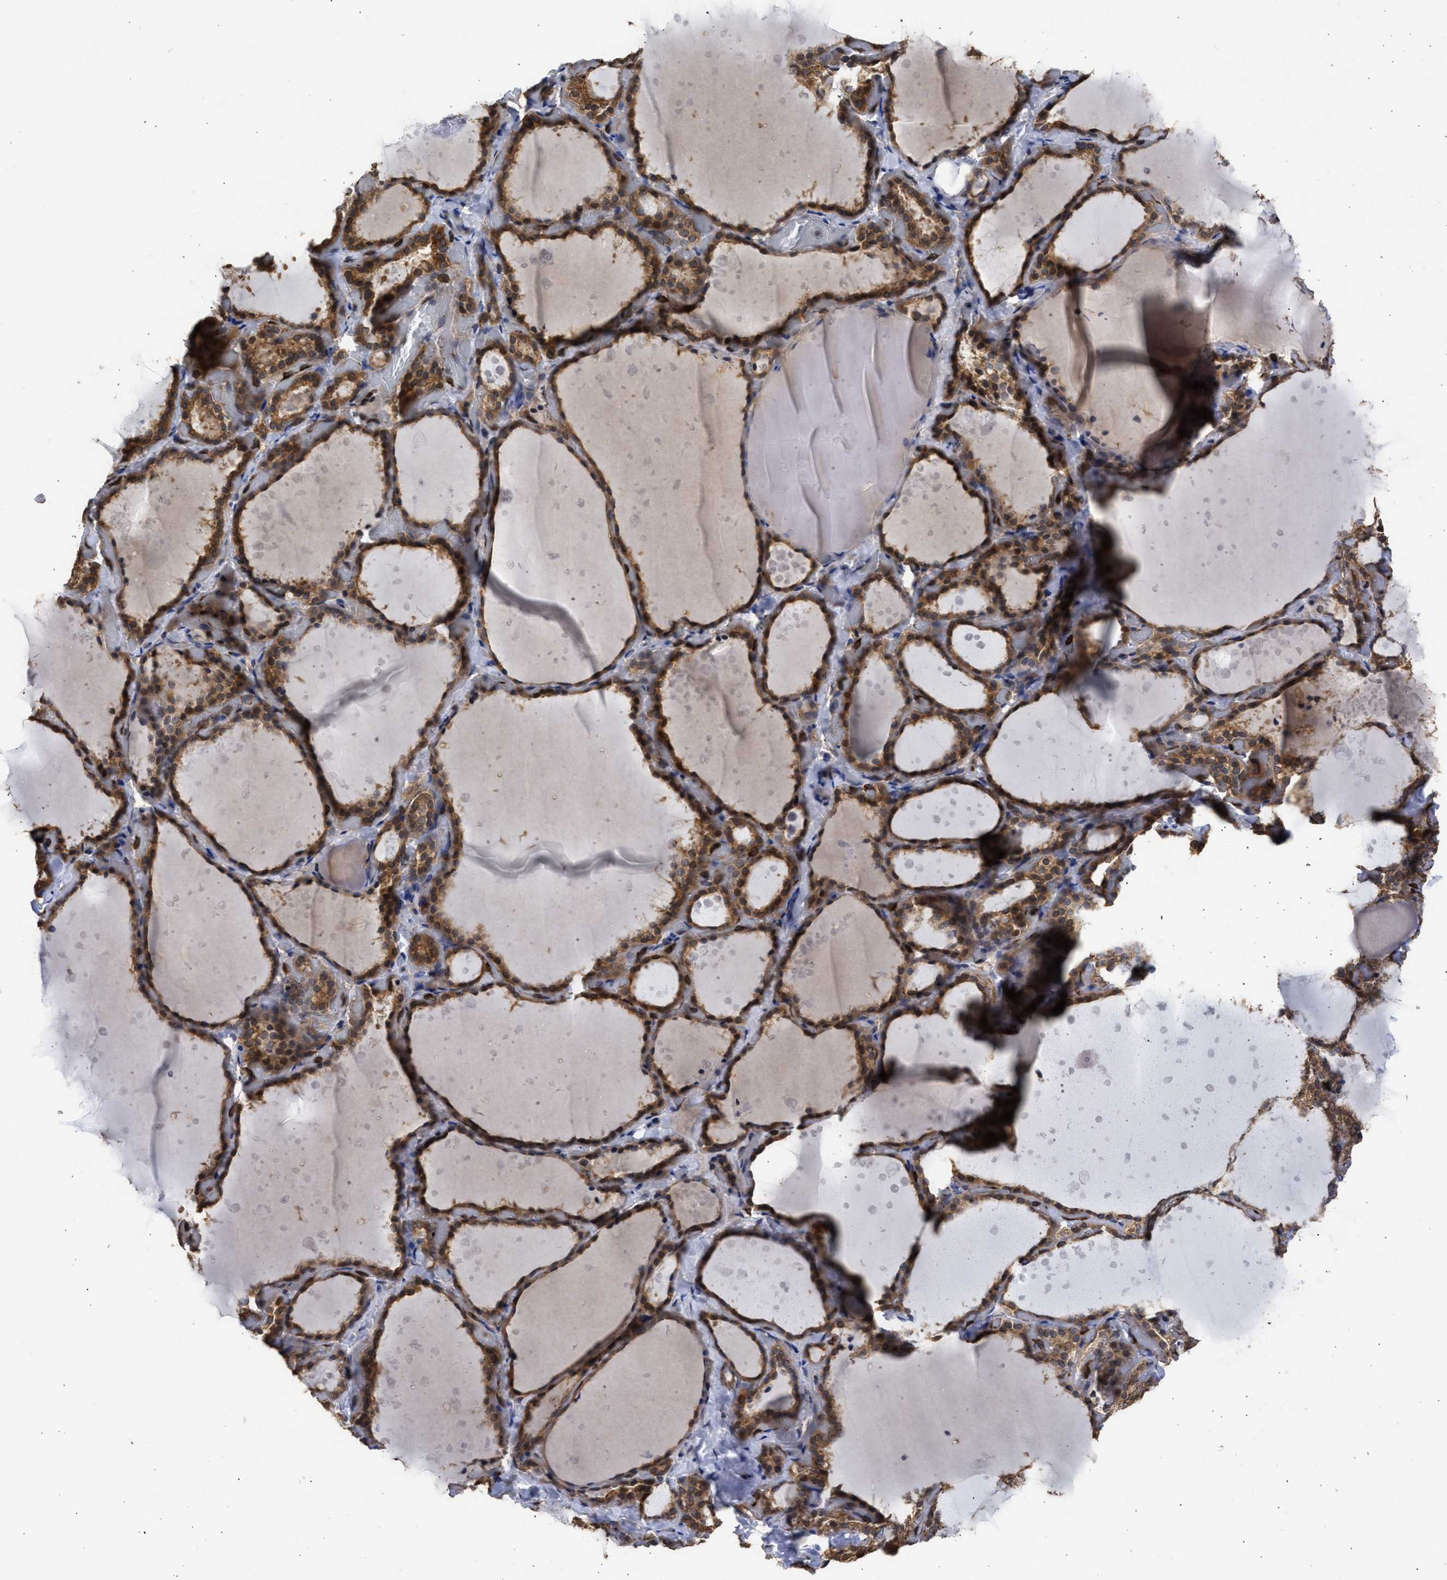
{"staining": {"intensity": "strong", "quantity": ">75%", "location": "cytoplasmic/membranous"}, "tissue": "thyroid gland", "cell_type": "Glandular cells", "image_type": "normal", "snomed": [{"axis": "morphology", "description": "Normal tissue, NOS"}, {"axis": "topography", "description": "Thyroid gland"}], "caption": "DAB immunohistochemical staining of benign thyroid gland exhibits strong cytoplasmic/membranous protein expression in about >75% of glandular cells. (DAB (3,3'-diaminobenzidine) = brown stain, brightfield microscopy at high magnification).", "gene": "DNAJC1", "patient": {"sex": "female", "age": 44}}